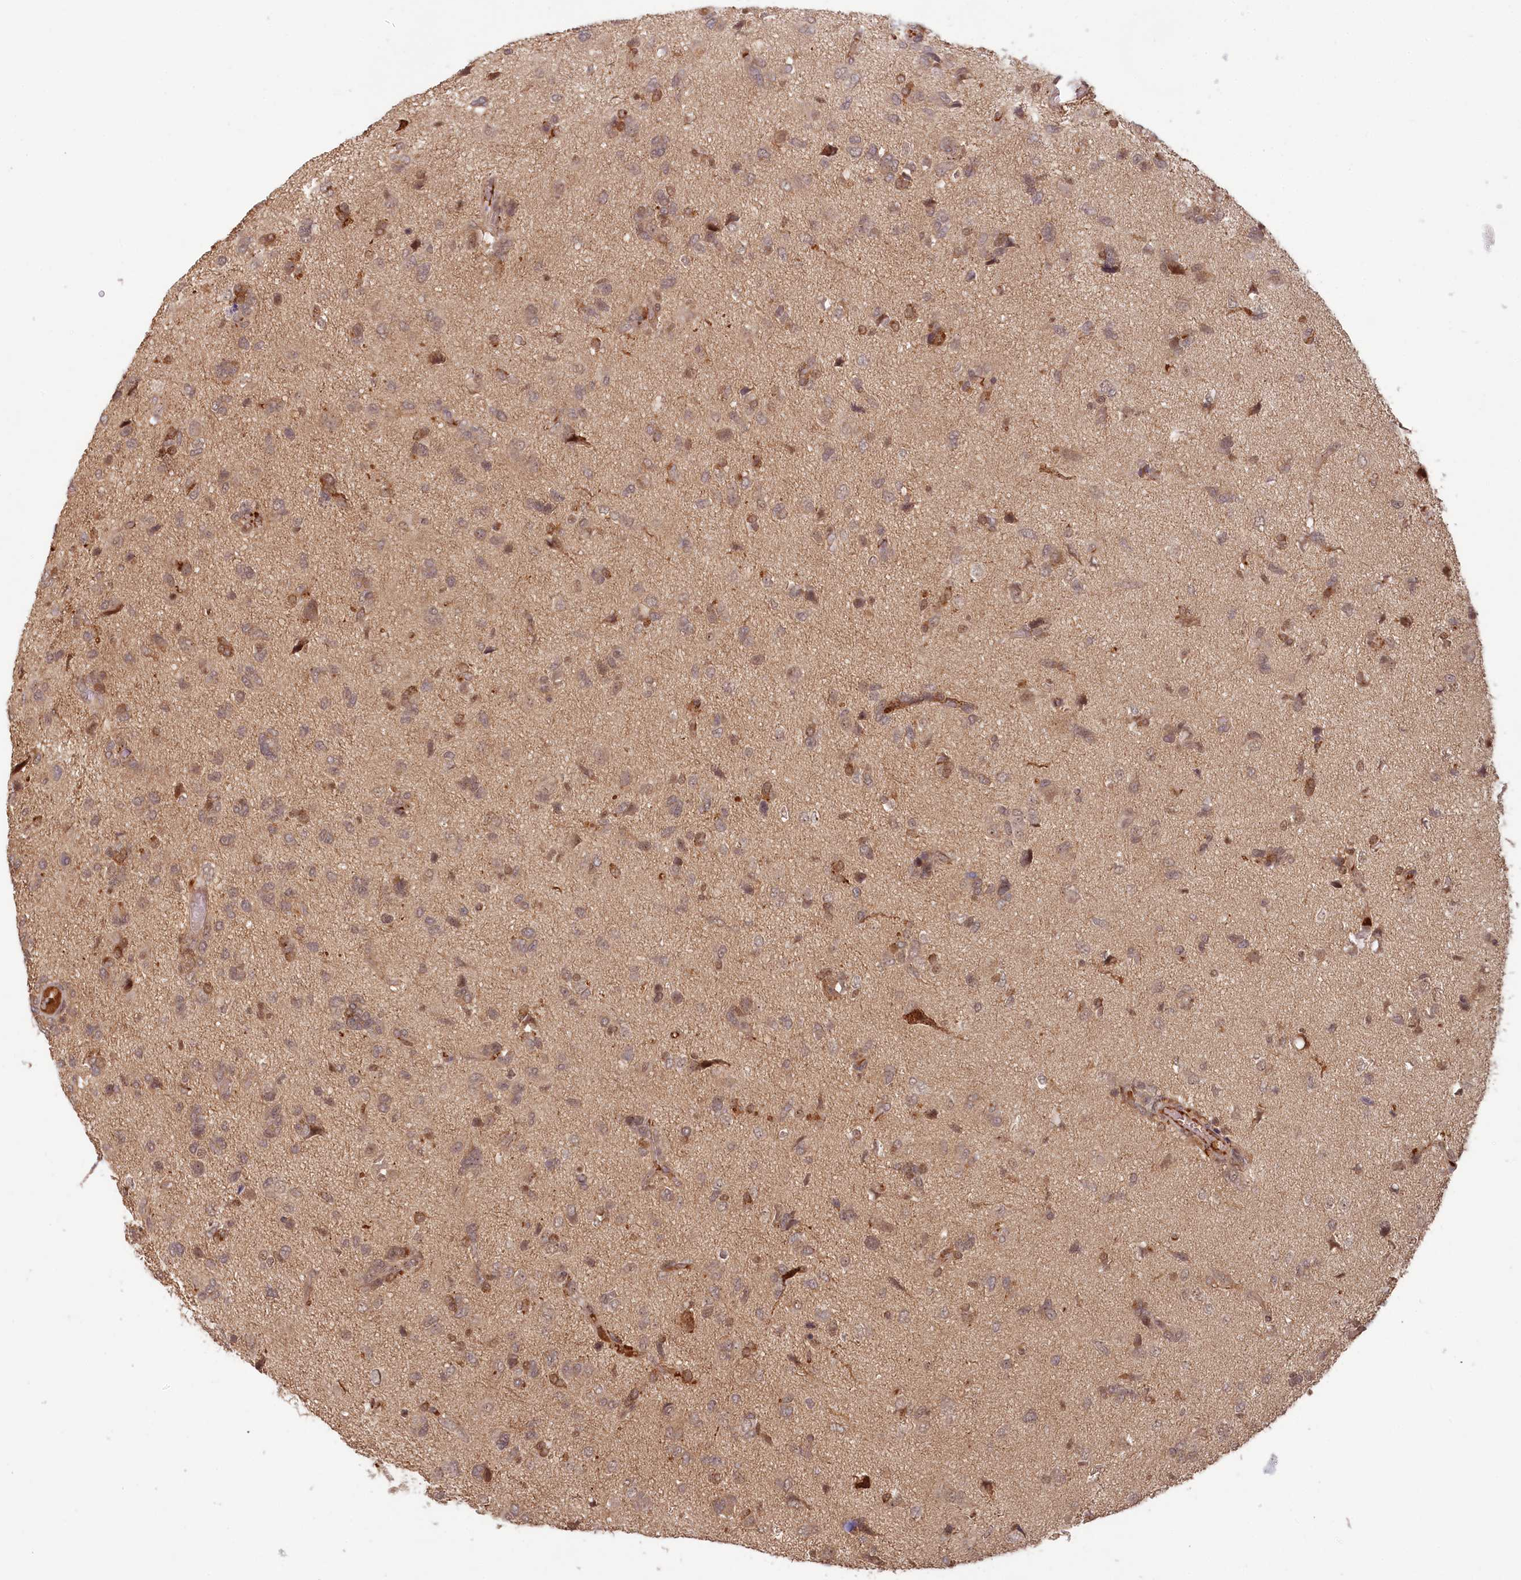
{"staining": {"intensity": "moderate", "quantity": ">75%", "location": "cytoplasmic/membranous"}, "tissue": "glioma", "cell_type": "Tumor cells", "image_type": "cancer", "snomed": [{"axis": "morphology", "description": "Glioma, malignant, High grade"}, {"axis": "topography", "description": "Brain"}], "caption": "High-grade glioma (malignant) stained for a protein (brown) reveals moderate cytoplasmic/membranous positive staining in about >75% of tumor cells.", "gene": "WAPL", "patient": {"sex": "female", "age": 59}}